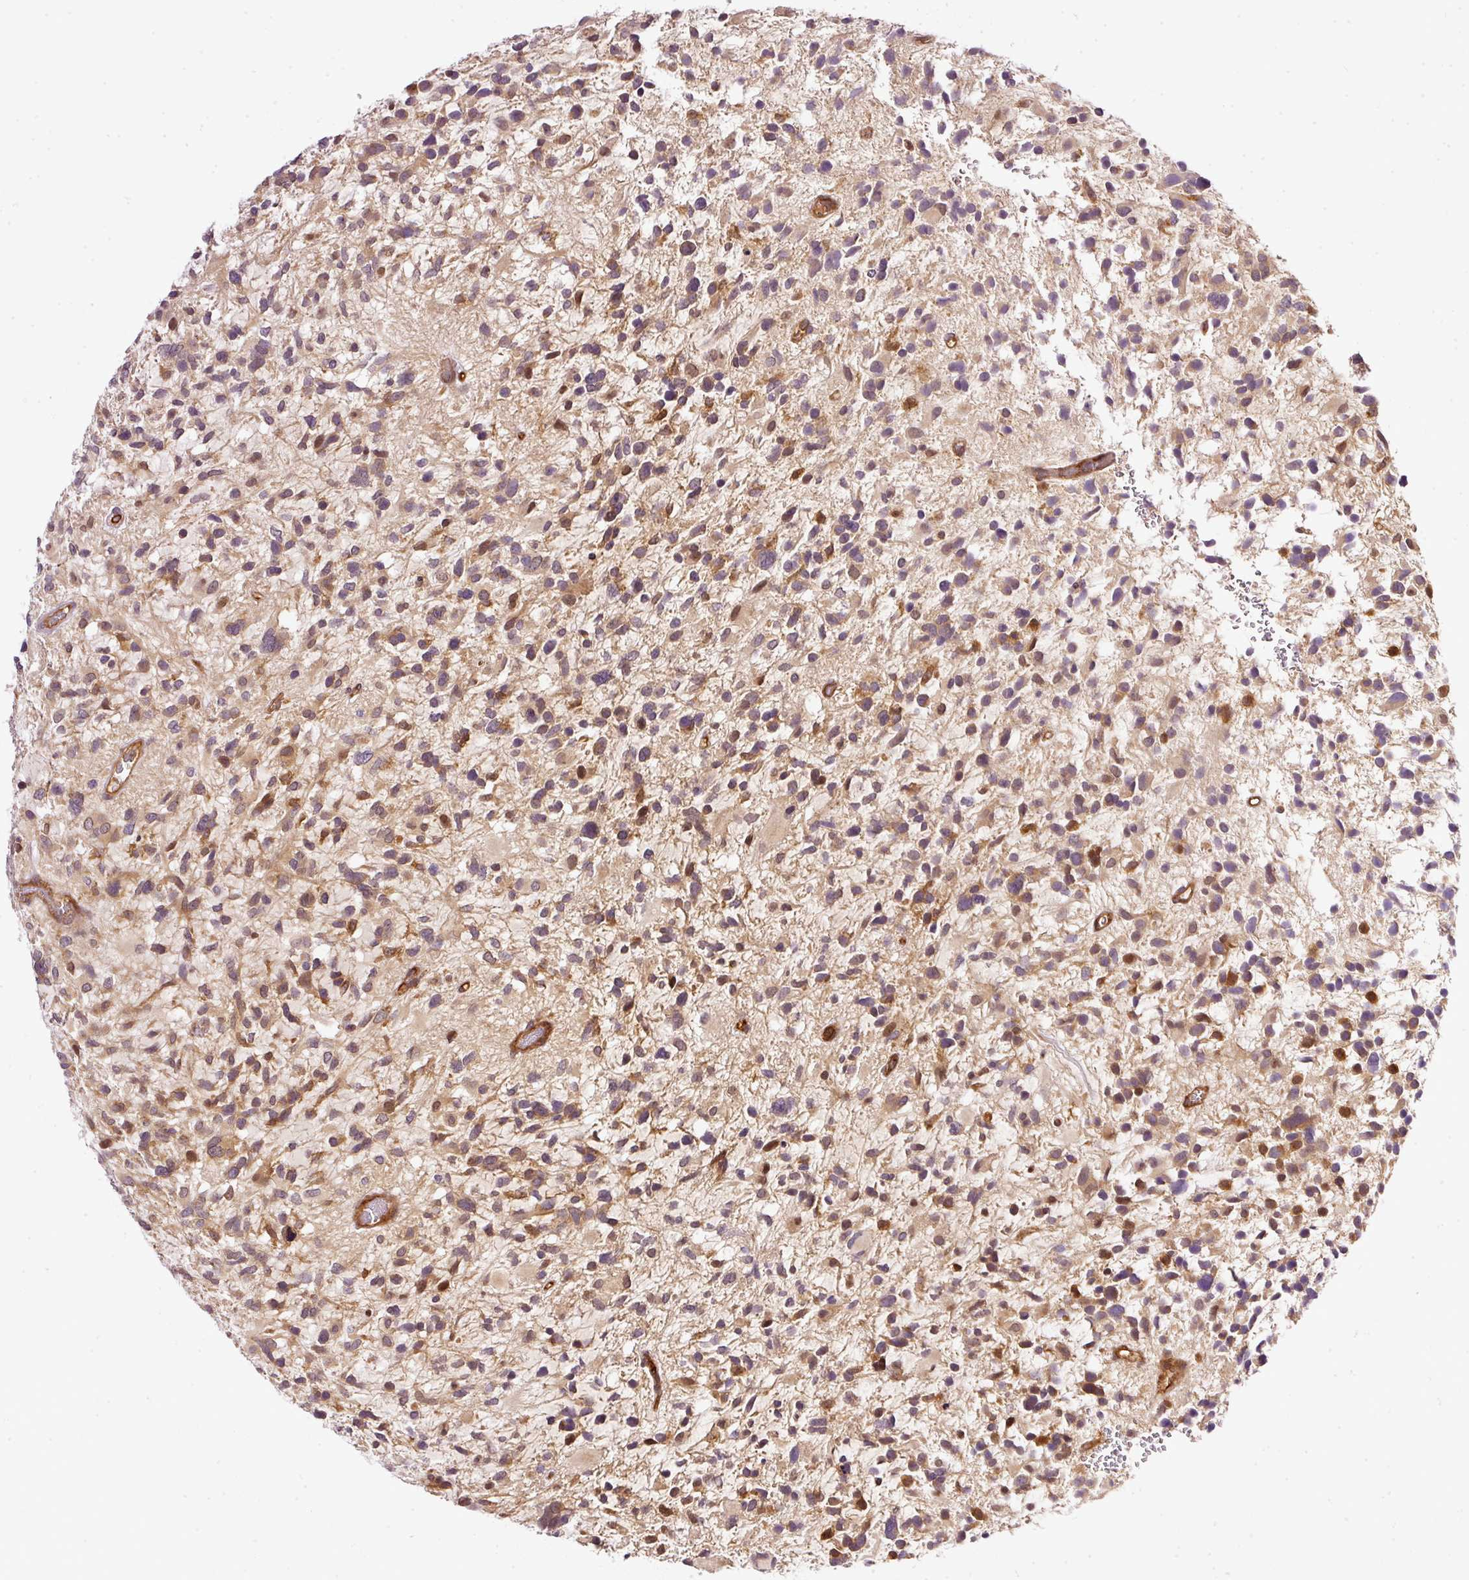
{"staining": {"intensity": "moderate", "quantity": ">75%", "location": "cytoplasmic/membranous"}, "tissue": "glioma", "cell_type": "Tumor cells", "image_type": "cancer", "snomed": [{"axis": "morphology", "description": "Glioma, malignant, High grade"}, {"axis": "topography", "description": "Brain"}], "caption": "An immunohistochemistry histopathology image of tumor tissue is shown. Protein staining in brown labels moderate cytoplasmic/membranous positivity in malignant high-grade glioma within tumor cells.", "gene": "MIF4GD", "patient": {"sex": "female", "age": 11}}